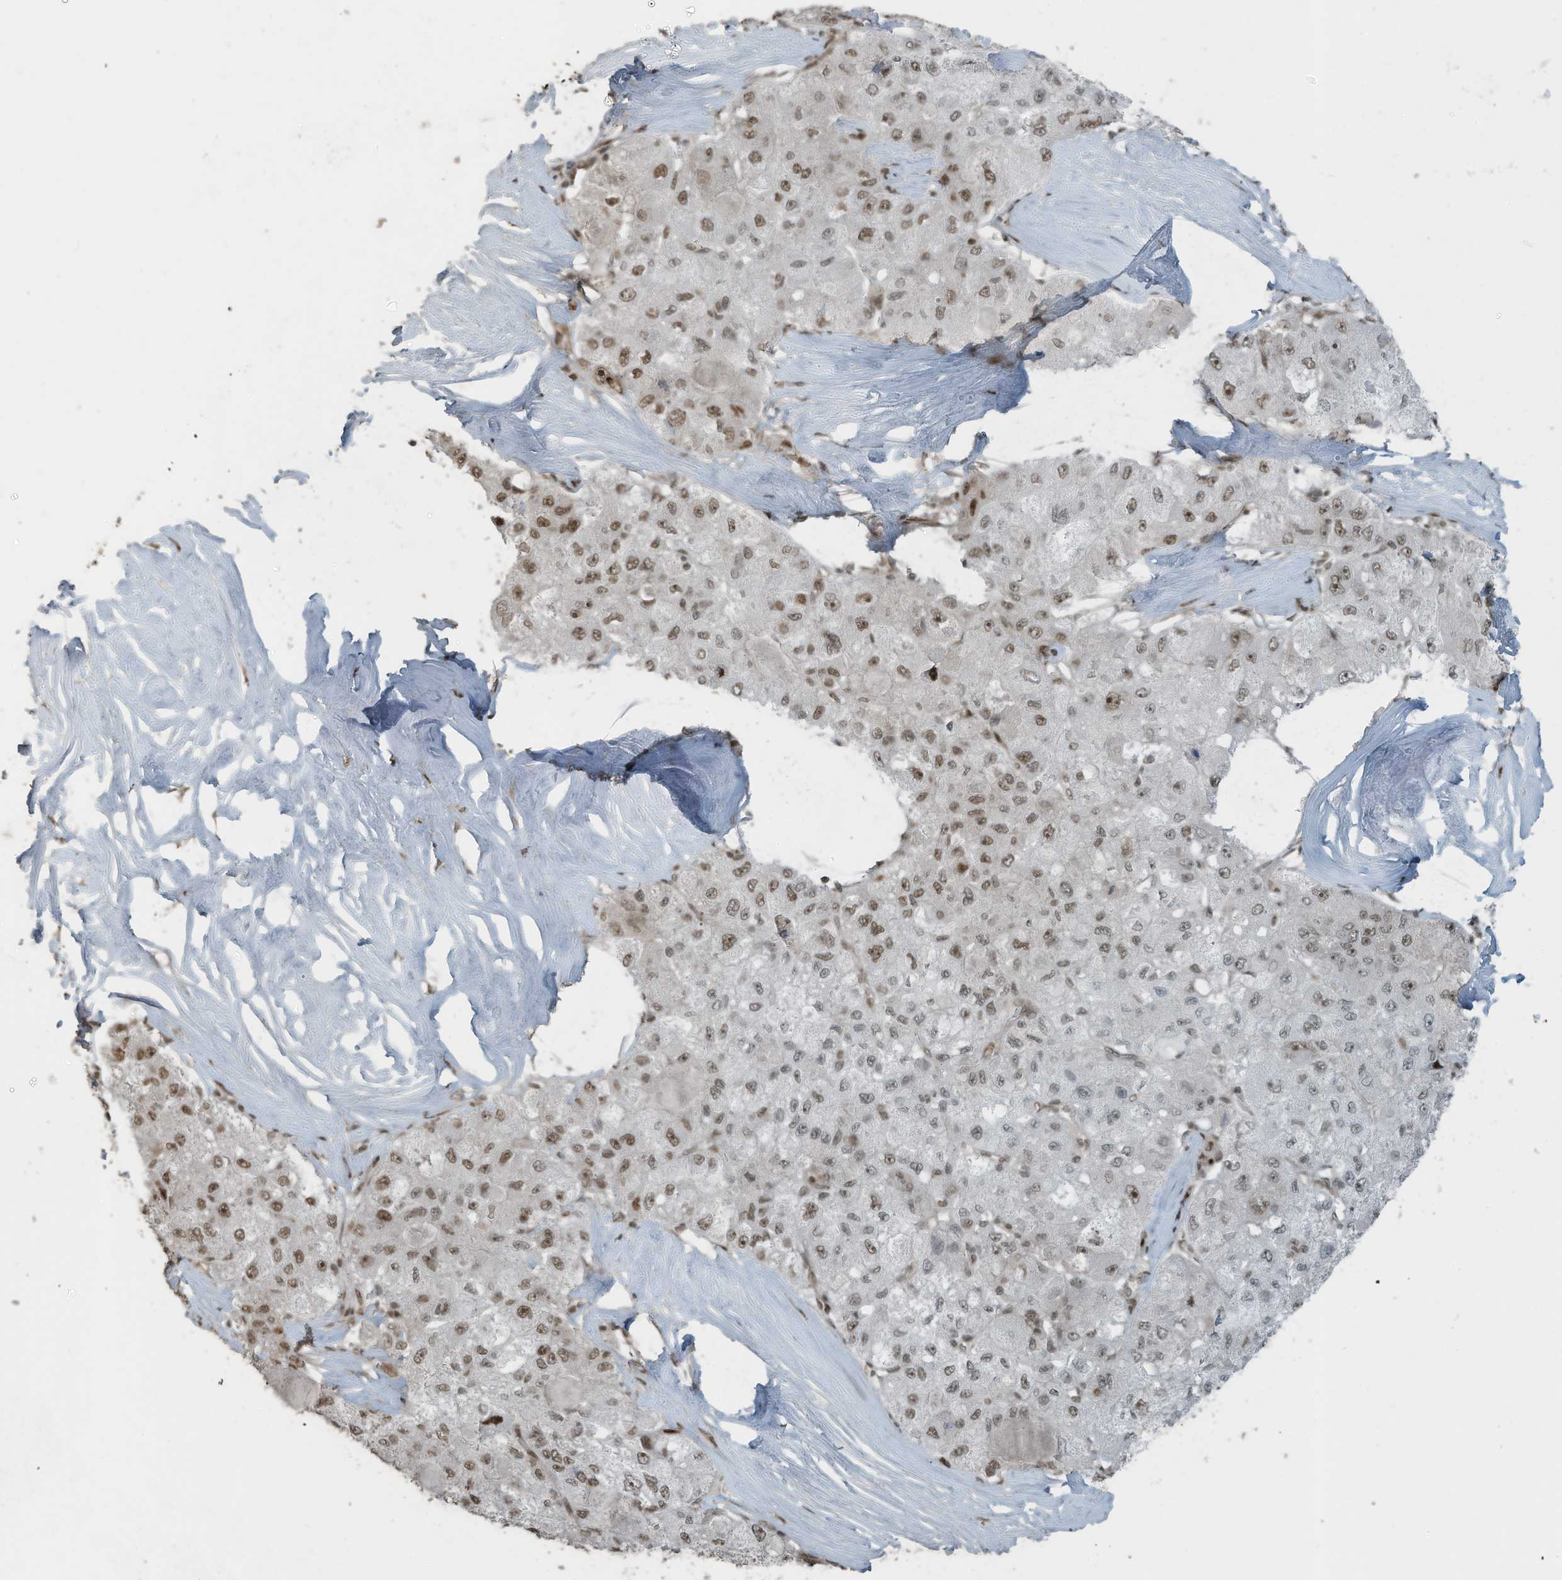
{"staining": {"intensity": "moderate", "quantity": ">75%", "location": "nuclear"}, "tissue": "liver cancer", "cell_type": "Tumor cells", "image_type": "cancer", "snomed": [{"axis": "morphology", "description": "Carcinoma, Hepatocellular, NOS"}, {"axis": "topography", "description": "Liver"}], "caption": "This is a histology image of IHC staining of hepatocellular carcinoma (liver), which shows moderate expression in the nuclear of tumor cells.", "gene": "PCNP", "patient": {"sex": "male", "age": 80}}